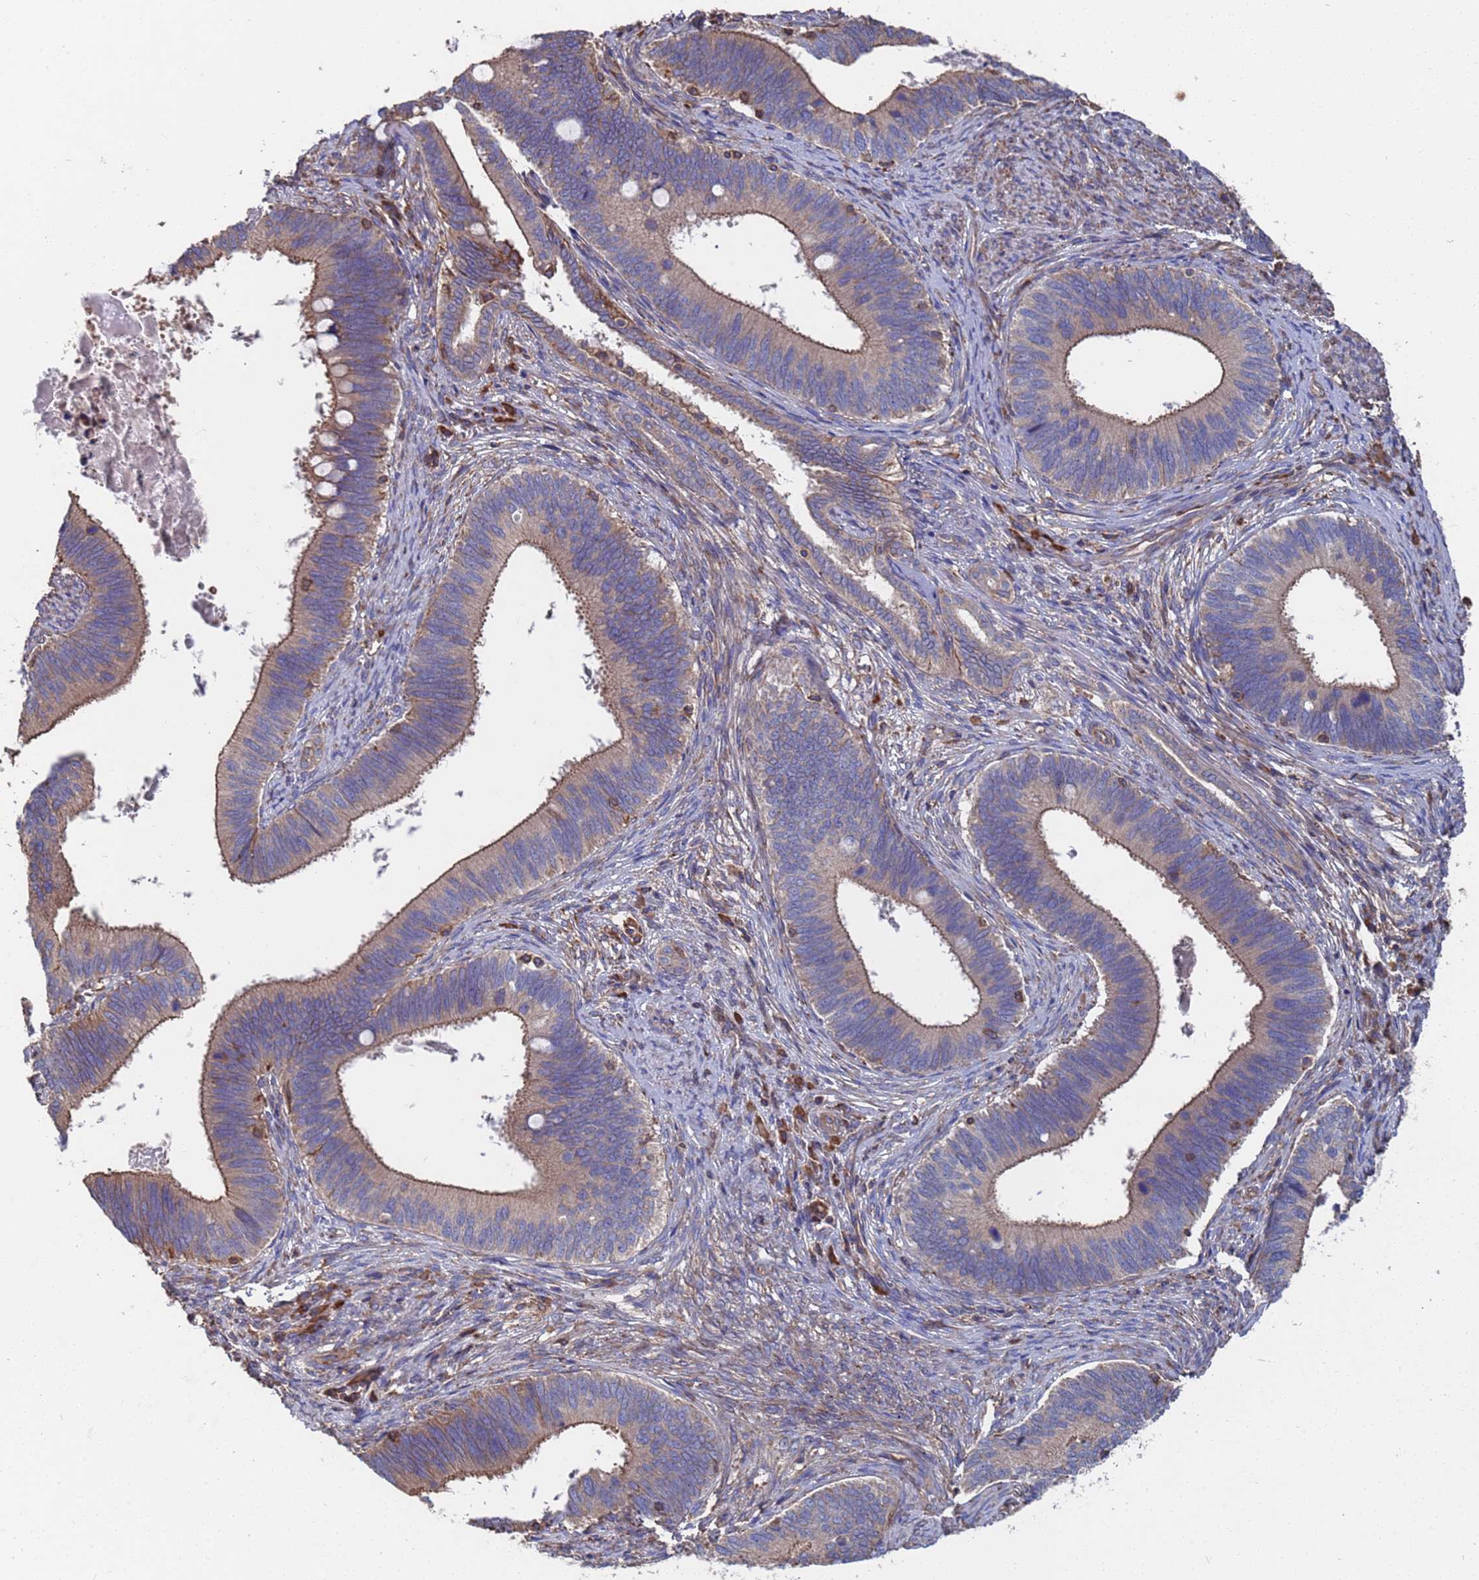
{"staining": {"intensity": "weak", "quantity": "25%-75%", "location": "cytoplasmic/membranous"}, "tissue": "cervical cancer", "cell_type": "Tumor cells", "image_type": "cancer", "snomed": [{"axis": "morphology", "description": "Adenocarcinoma, NOS"}, {"axis": "topography", "description": "Cervix"}], "caption": "Brown immunohistochemical staining in human cervical adenocarcinoma exhibits weak cytoplasmic/membranous positivity in about 25%-75% of tumor cells.", "gene": "PYCR1", "patient": {"sex": "female", "age": 42}}